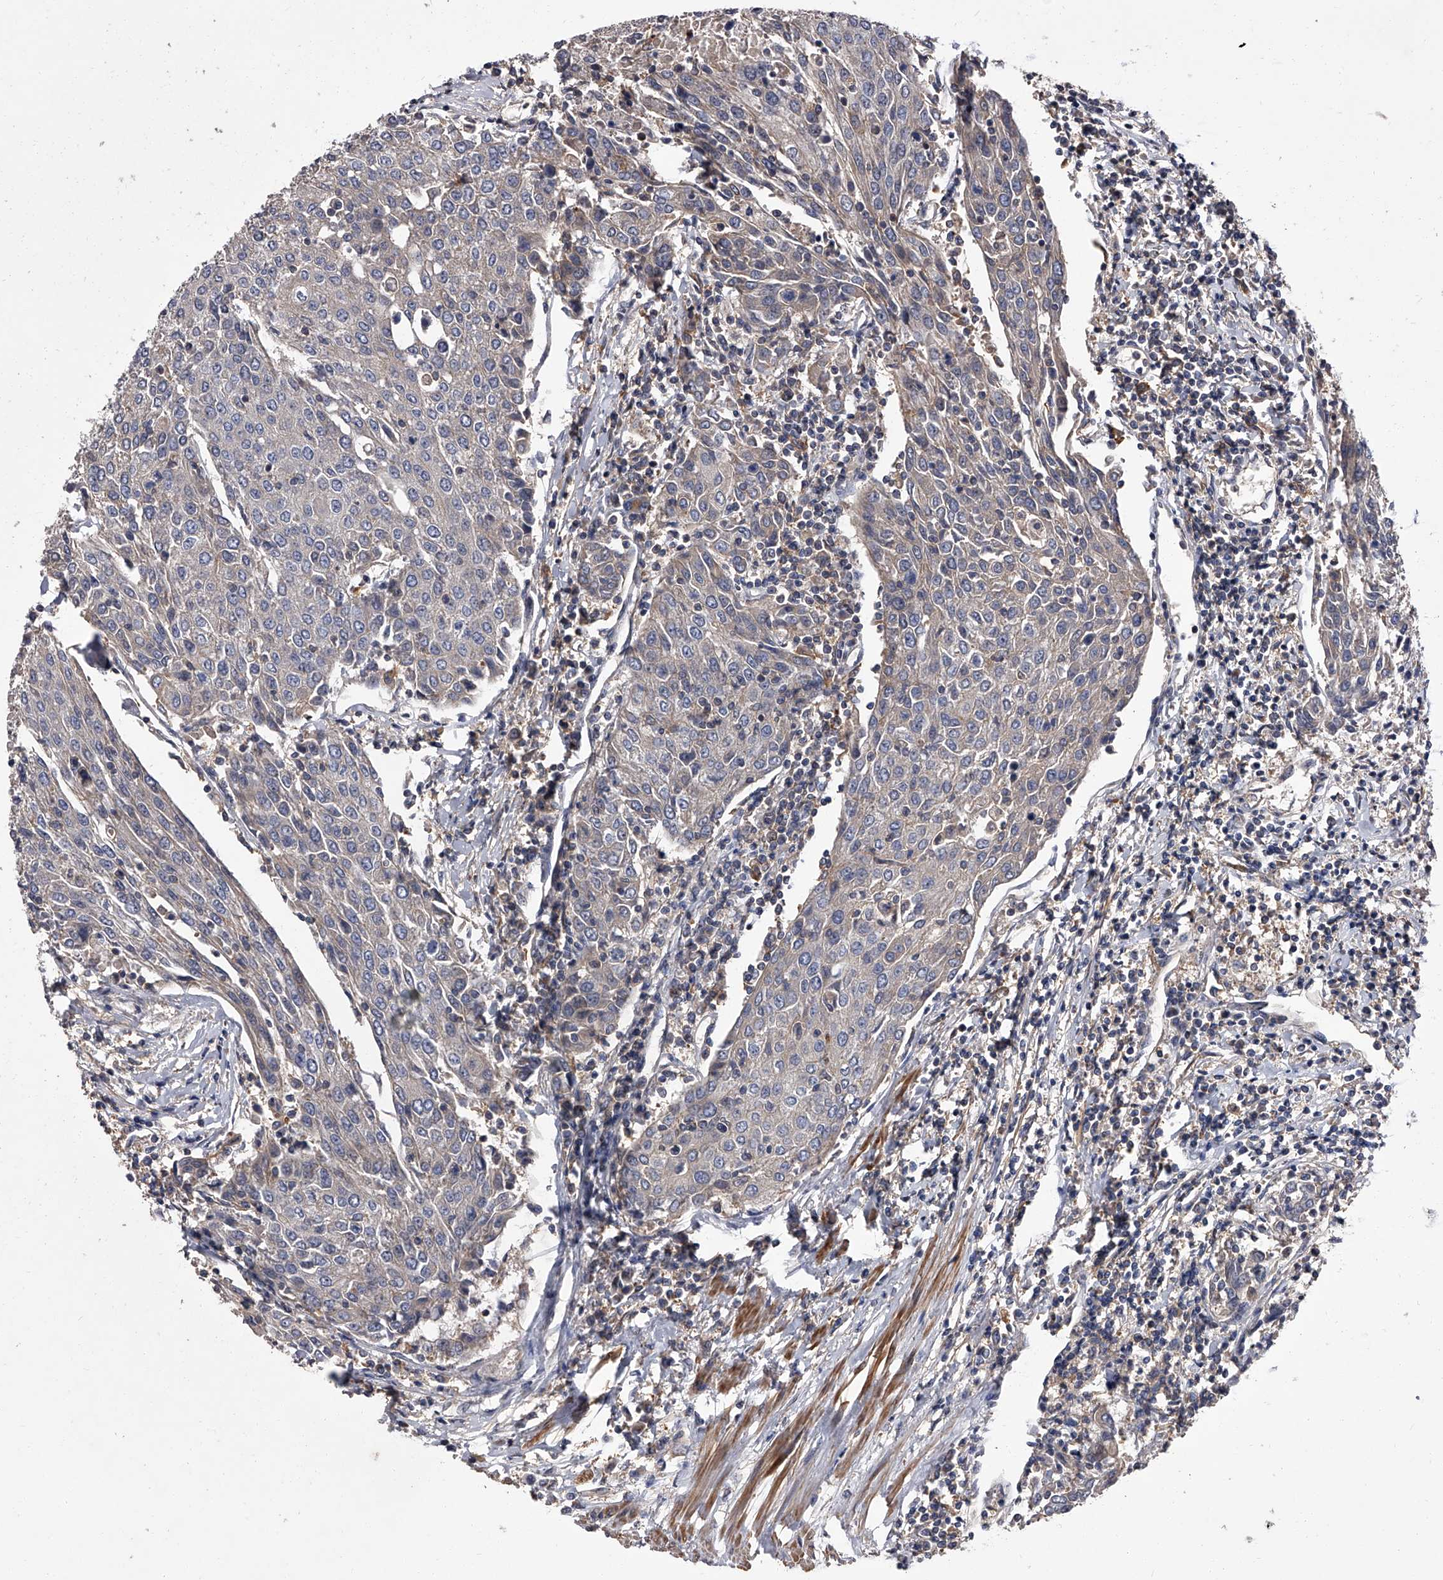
{"staining": {"intensity": "weak", "quantity": "<25%", "location": "cytoplasmic/membranous"}, "tissue": "urothelial cancer", "cell_type": "Tumor cells", "image_type": "cancer", "snomed": [{"axis": "morphology", "description": "Urothelial carcinoma, High grade"}, {"axis": "topography", "description": "Urinary bladder"}], "caption": "An image of urothelial cancer stained for a protein demonstrates no brown staining in tumor cells.", "gene": "STK36", "patient": {"sex": "female", "age": 85}}